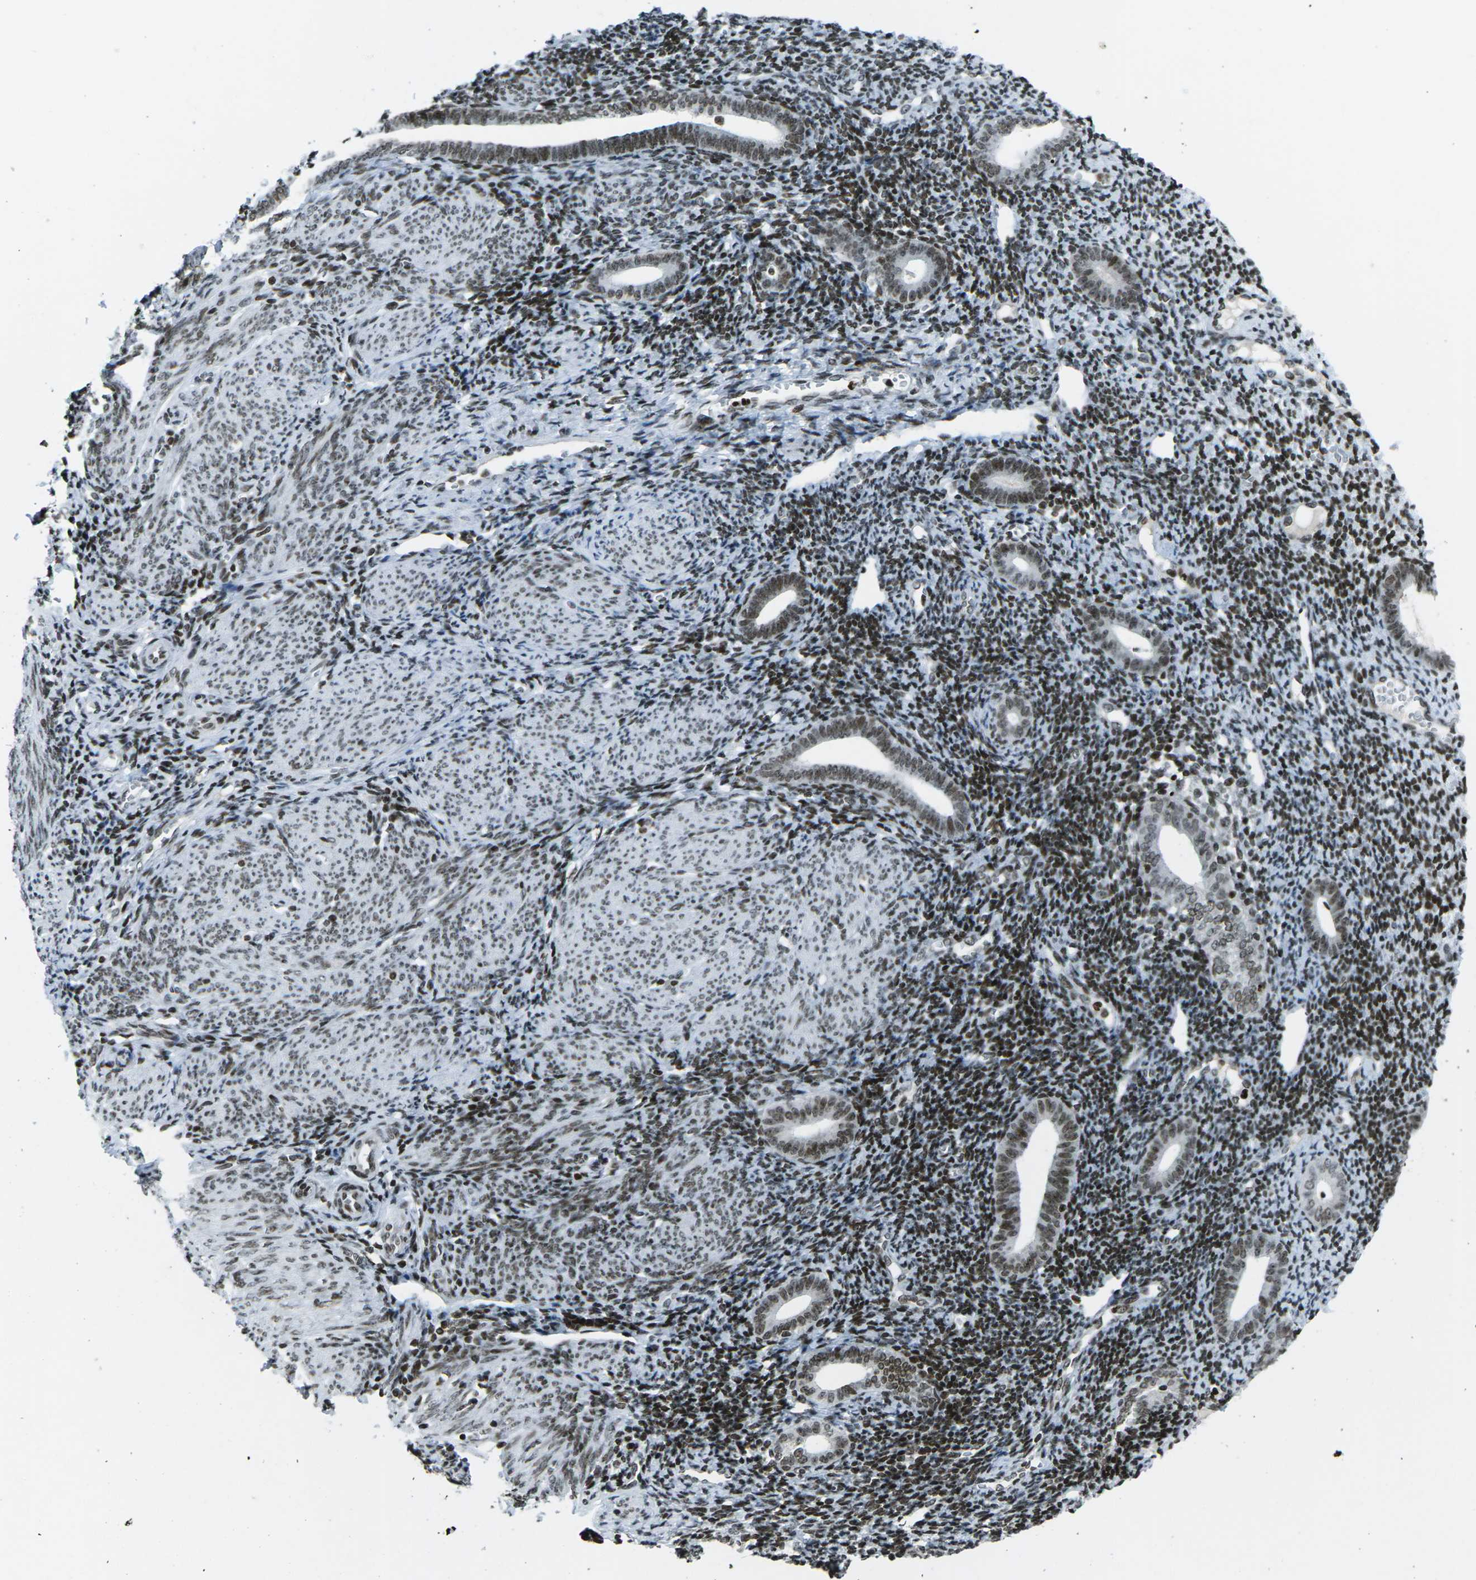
{"staining": {"intensity": "strong", "quantity": "25%-75%", "location": "nuclear"}, "tissue": "endometrium", "cell_type": "Cells in endometrial stroma", "image_type": "normal", "snomed": [{"axis": "morphology", "description": "Normal tissue, NOS"}, {"axis": "topography", "description": "Endometrium"}], "caption": "Immunohistochemistry (IHC) photomicrograph of unremarkable human endometrium stained for a protein (brown), which demonstrates high levels of strong nuclear expression in about 25%-75% of cells in endometrial stroma.", "gene": "EME1", "patient": {"sex": "female", "age": 50}}